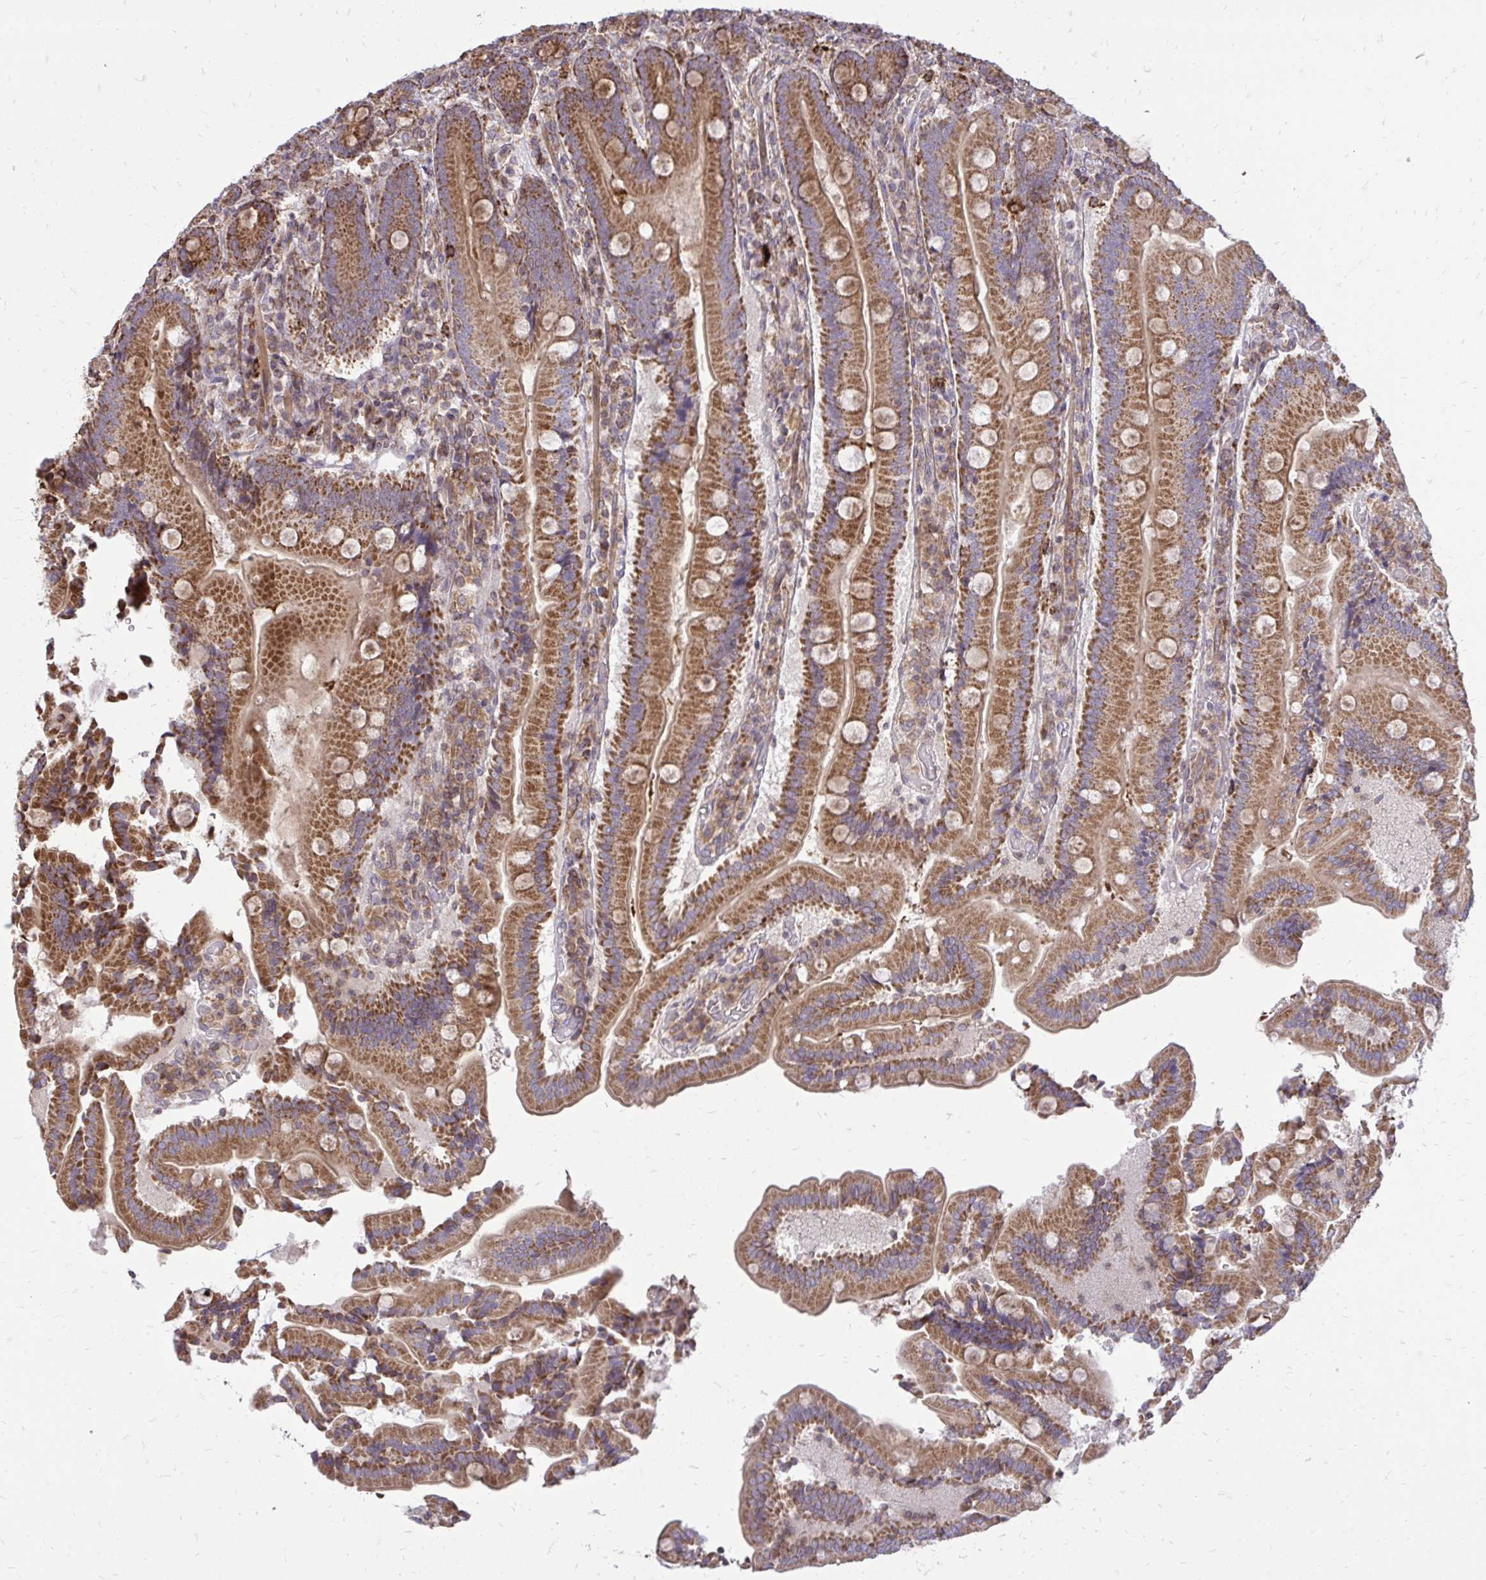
{"staining": {"intensity": "strong", "quantity": ">75%", "location": "cytoplasmic/membranous"}, "tissue": "duodenum", "cell_type": "Glandular cells", "image_type": "normal", "snomed": [{"axis": "morphology", "description": "Normal tissue, NOS"}, {"axis": "topography", "description": "Duodenum"}], "caption": "Immunohistochemistry staining of benign duodenum, which displays high levels of strong cytoplasmic/membranous staining in about >75% of glandular cells indicating strong cytoplasmic/membranous protein expression. The staining was performed using DAB (brown) for protein detection and nuclei were counterstained in hematoxylin (blue).", "gene": "SLC7A5", "patient": {"sex": "female", "age": 62}}